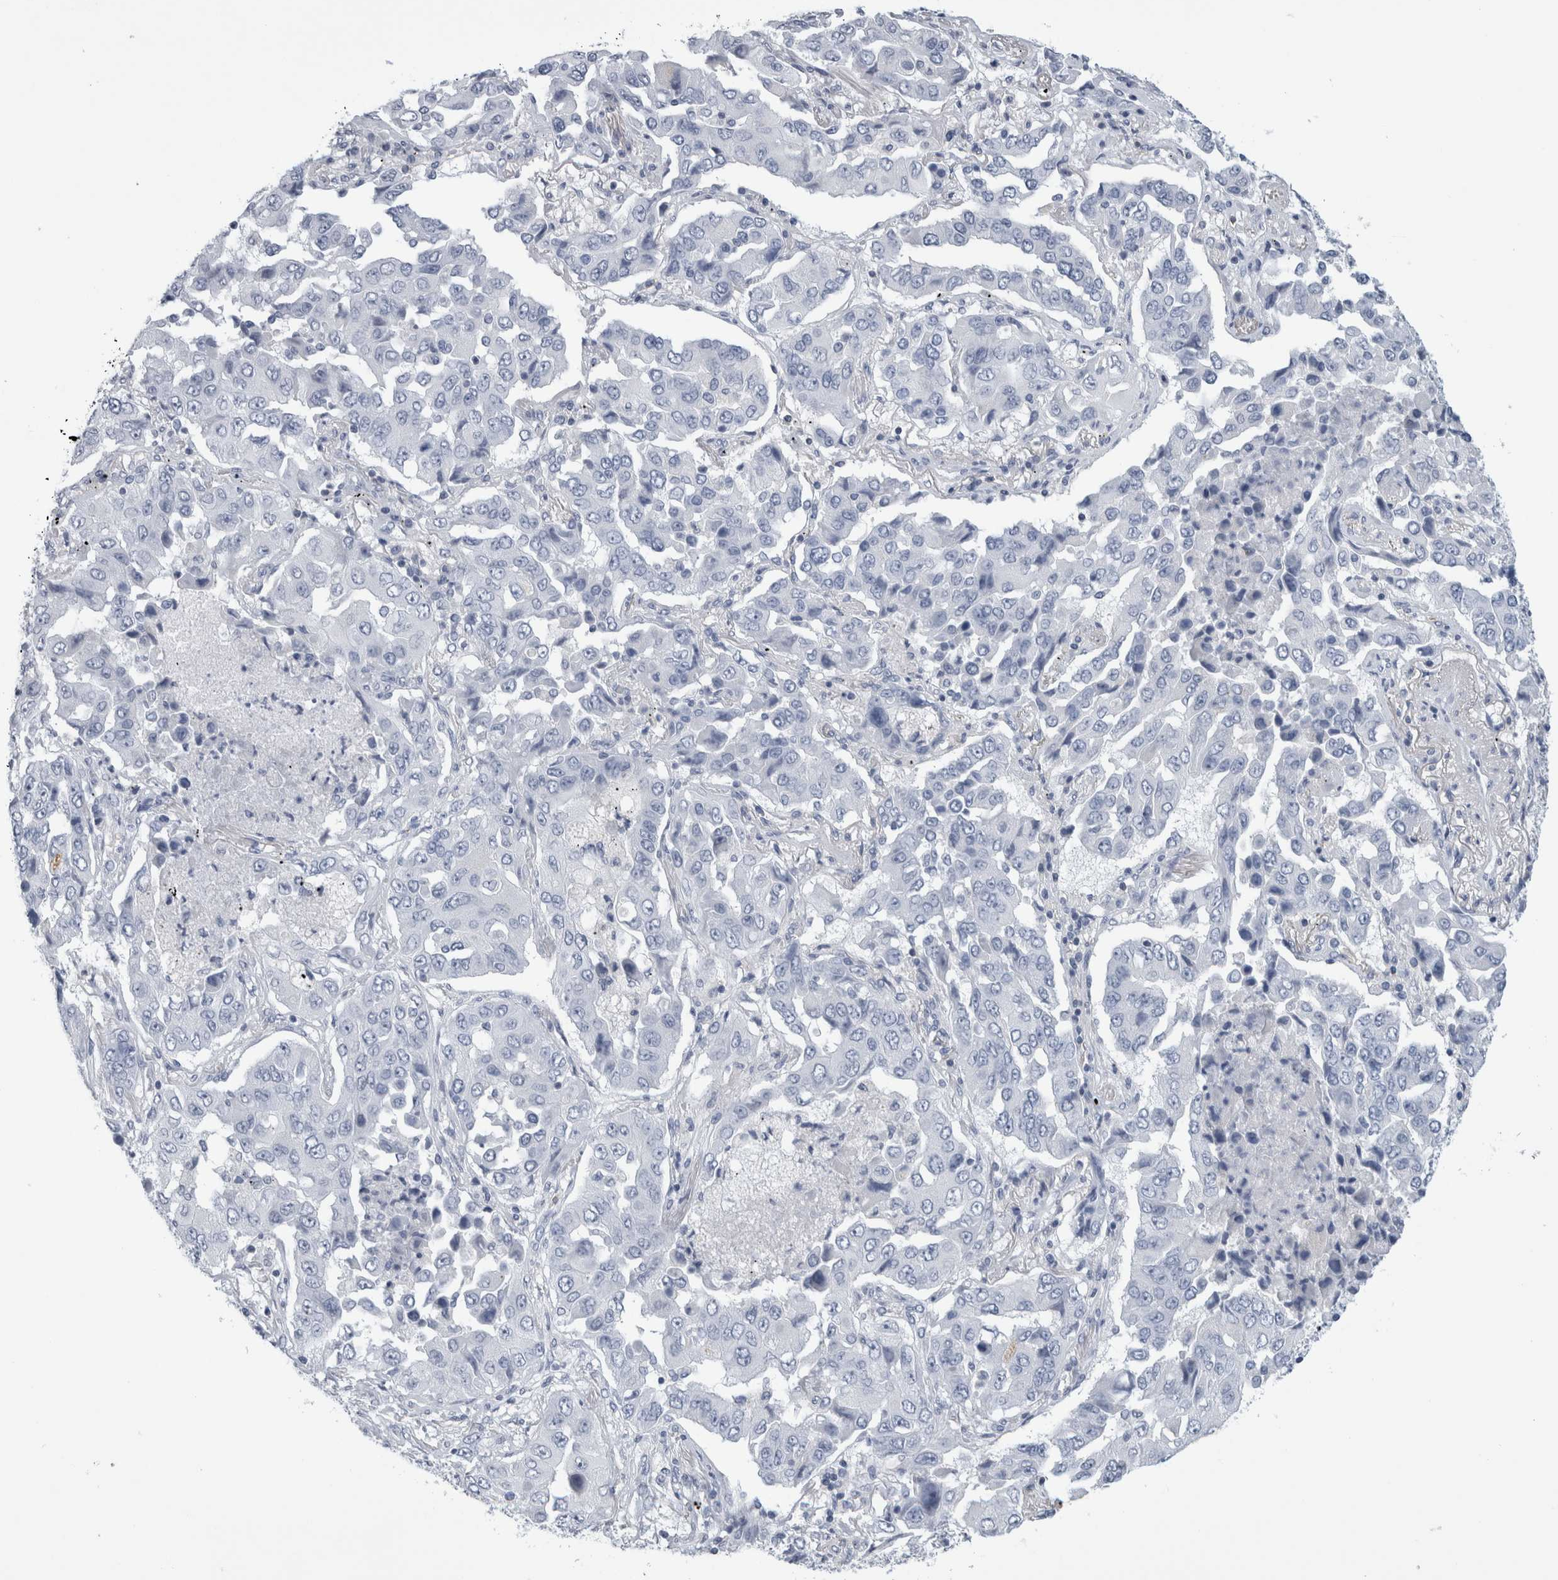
{"staining": {"intensity": "negative", "quantity": "none", "location": "none"}, "tissue": "lung cancer", "cell_type": "Tumor cells", "image_type": "cancer", "snomed": [{"axis": "morphology", "description": "Adenocarcinoma, NOS"}, {"axis": "topography", "description": "Lung"}], "caption": "The photomicrograph shows no staining of tumor cells in lung cancer (adenocarcinoma).", "gene": "ANKFY1", "patient": {"sex": "female", "age": 65}}